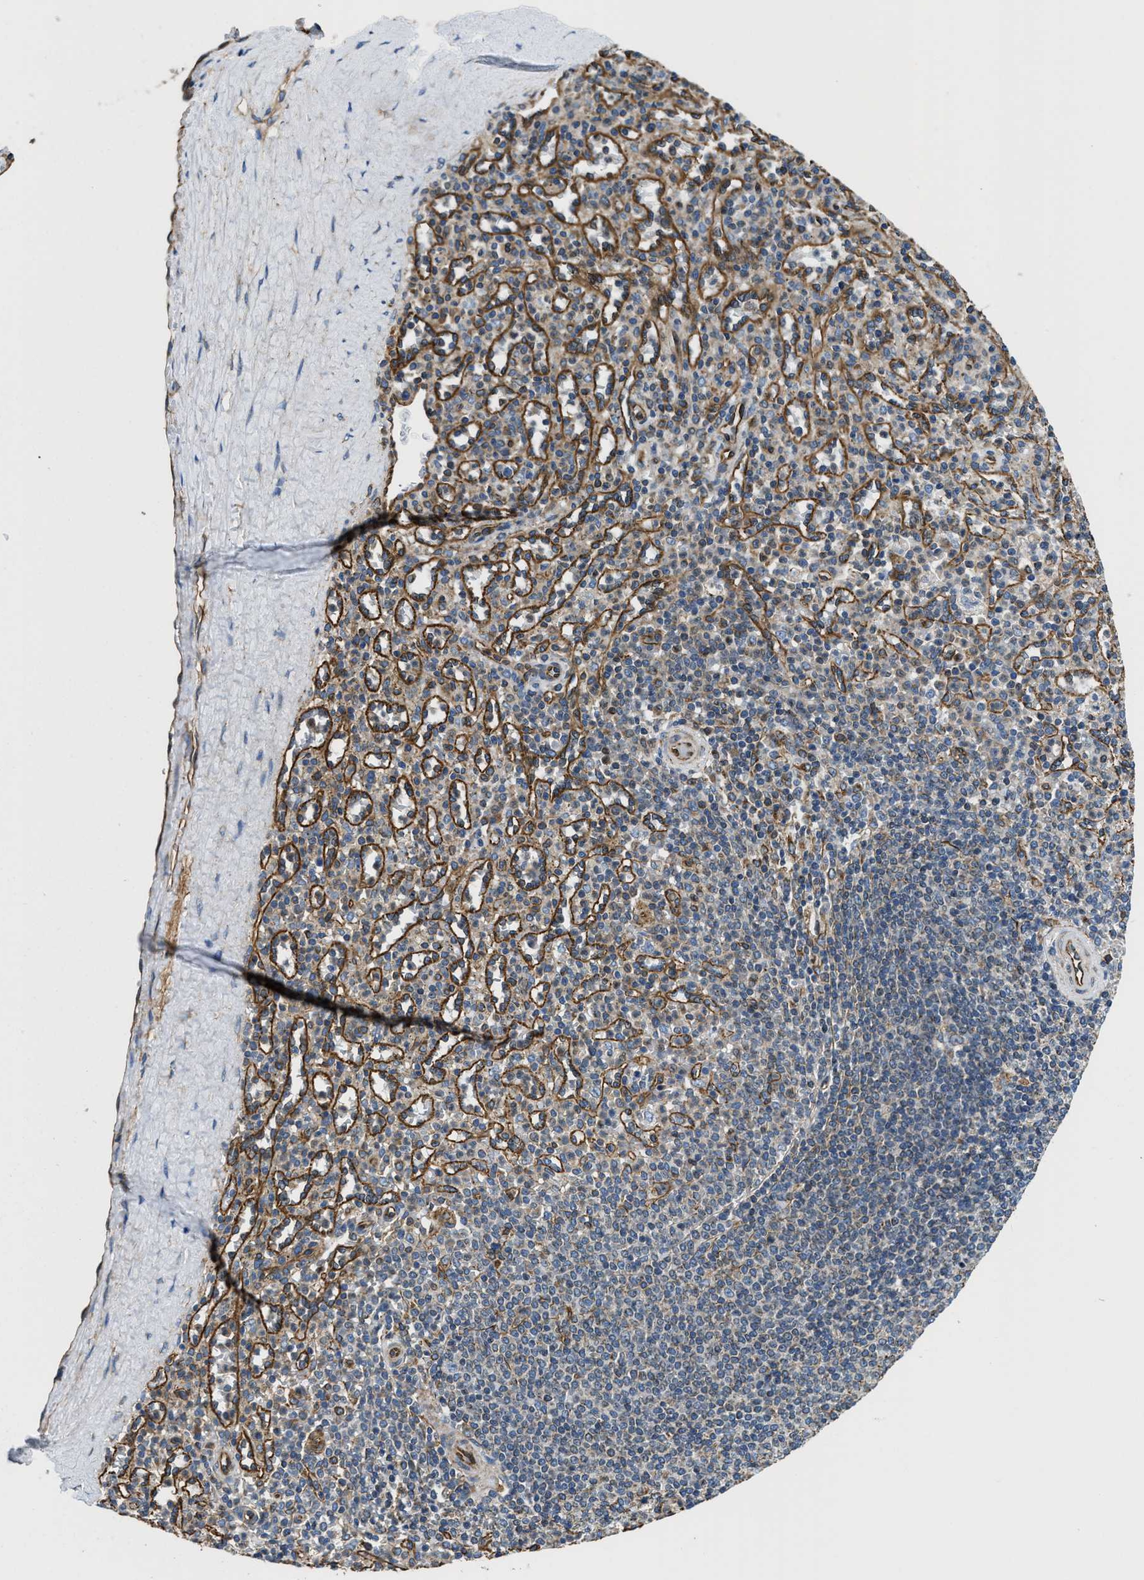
{"staining": {"intensity": "weak", "quantity": "25%-75%", "location": "cytoplasmic/membranous"}, "tissue": "spleen", "cell_type": "Cells in red pulp", "image_type": "normal", "snomed": [{"axis": "morphology", "description": "Normal tissue, NOS"}, {"axis": "topography", "description": "Spleen"}], "caption": "The photomicrograph demonstrates a brown stain indicating the presence of a protein in the cytoplasmic/membranous of cells in red pulp in spleen.", "gene": "HSD17B12", "patient": {"sex": "male", "age": 36}}